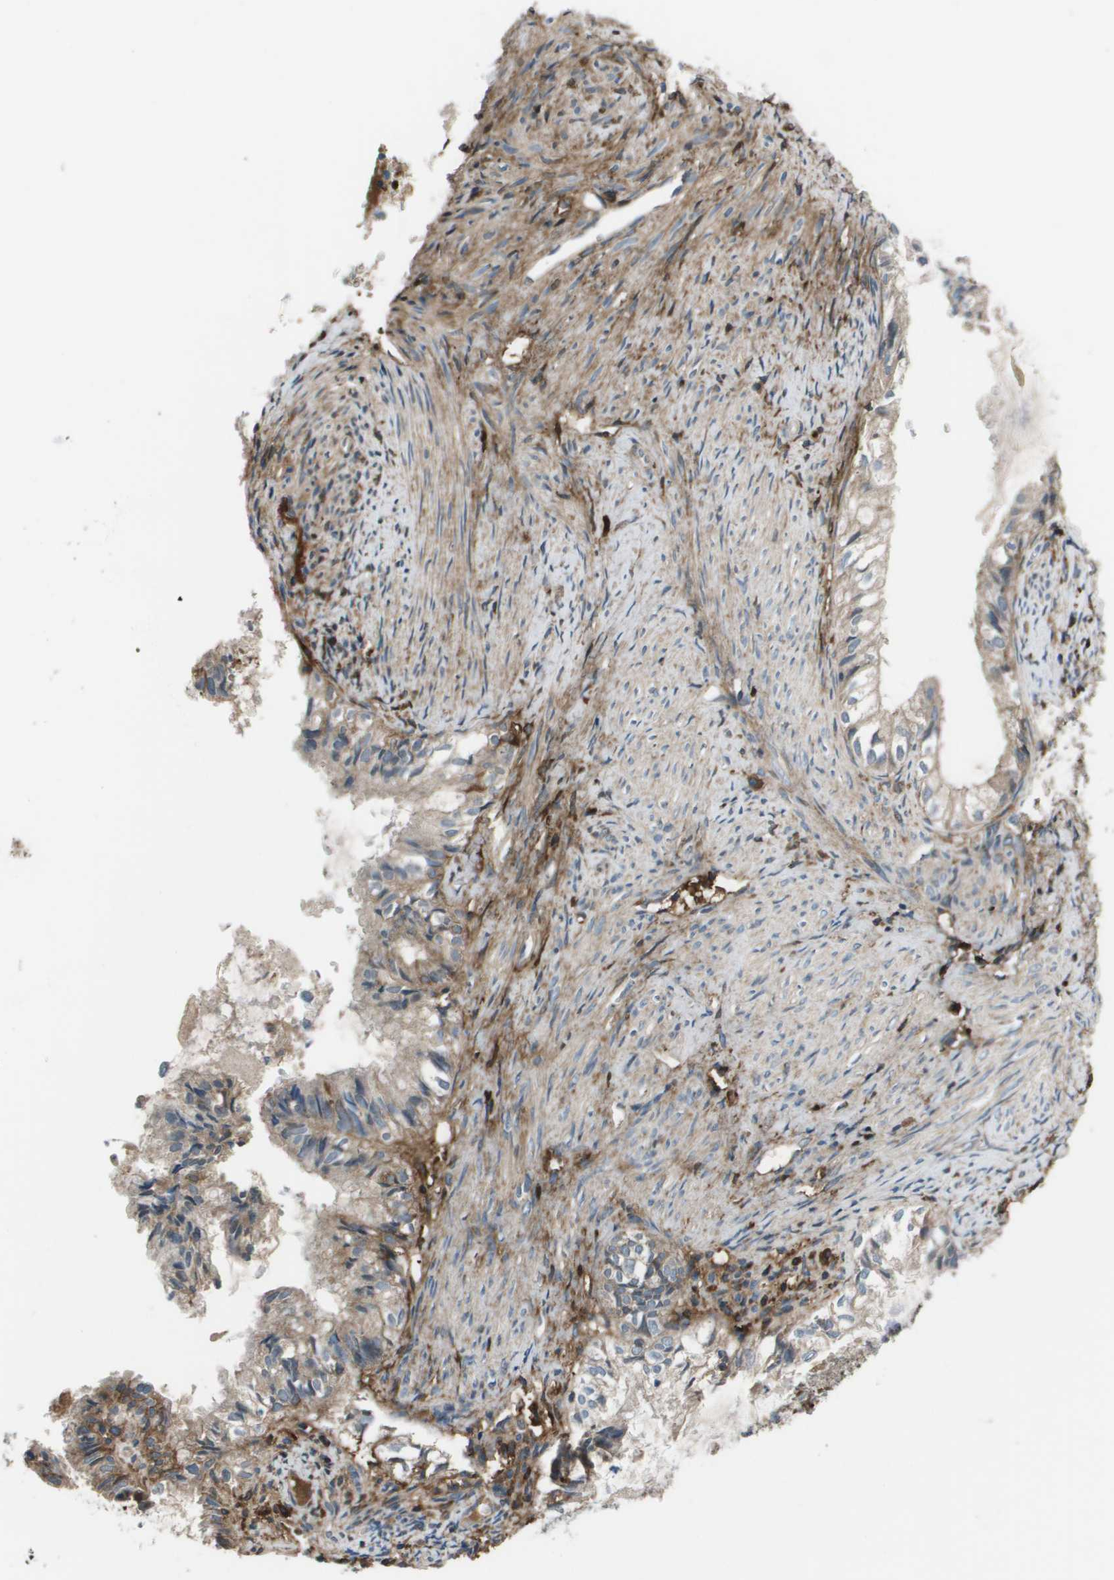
{"staining": {"intensity": "weak", "quantity": "<25%", "location": "cytoplasmic/membranous"}, "tissue": "cervical cancer", "cell_type": "Tumor cells", "image_type": "cancer", "snomed": [{"axis": "morphology", "description": "Normal tissue, NOS"}, {"axis": "morphology", "description": "Adenocarcinoma, NOS"}, {"axis": "topography", "description": "Cervix"}, {"axis": "topography", "description": "Endometrium"}], "caption": "High magnification brightfield microscopy of cervical adenocarcinoma stained with DAB (brown) and counterstained with hematoxylin (blue): tumor cells show no significant expression.", "gene": "PCOLCE", "patient": {"sex": "female", "age": 86}}